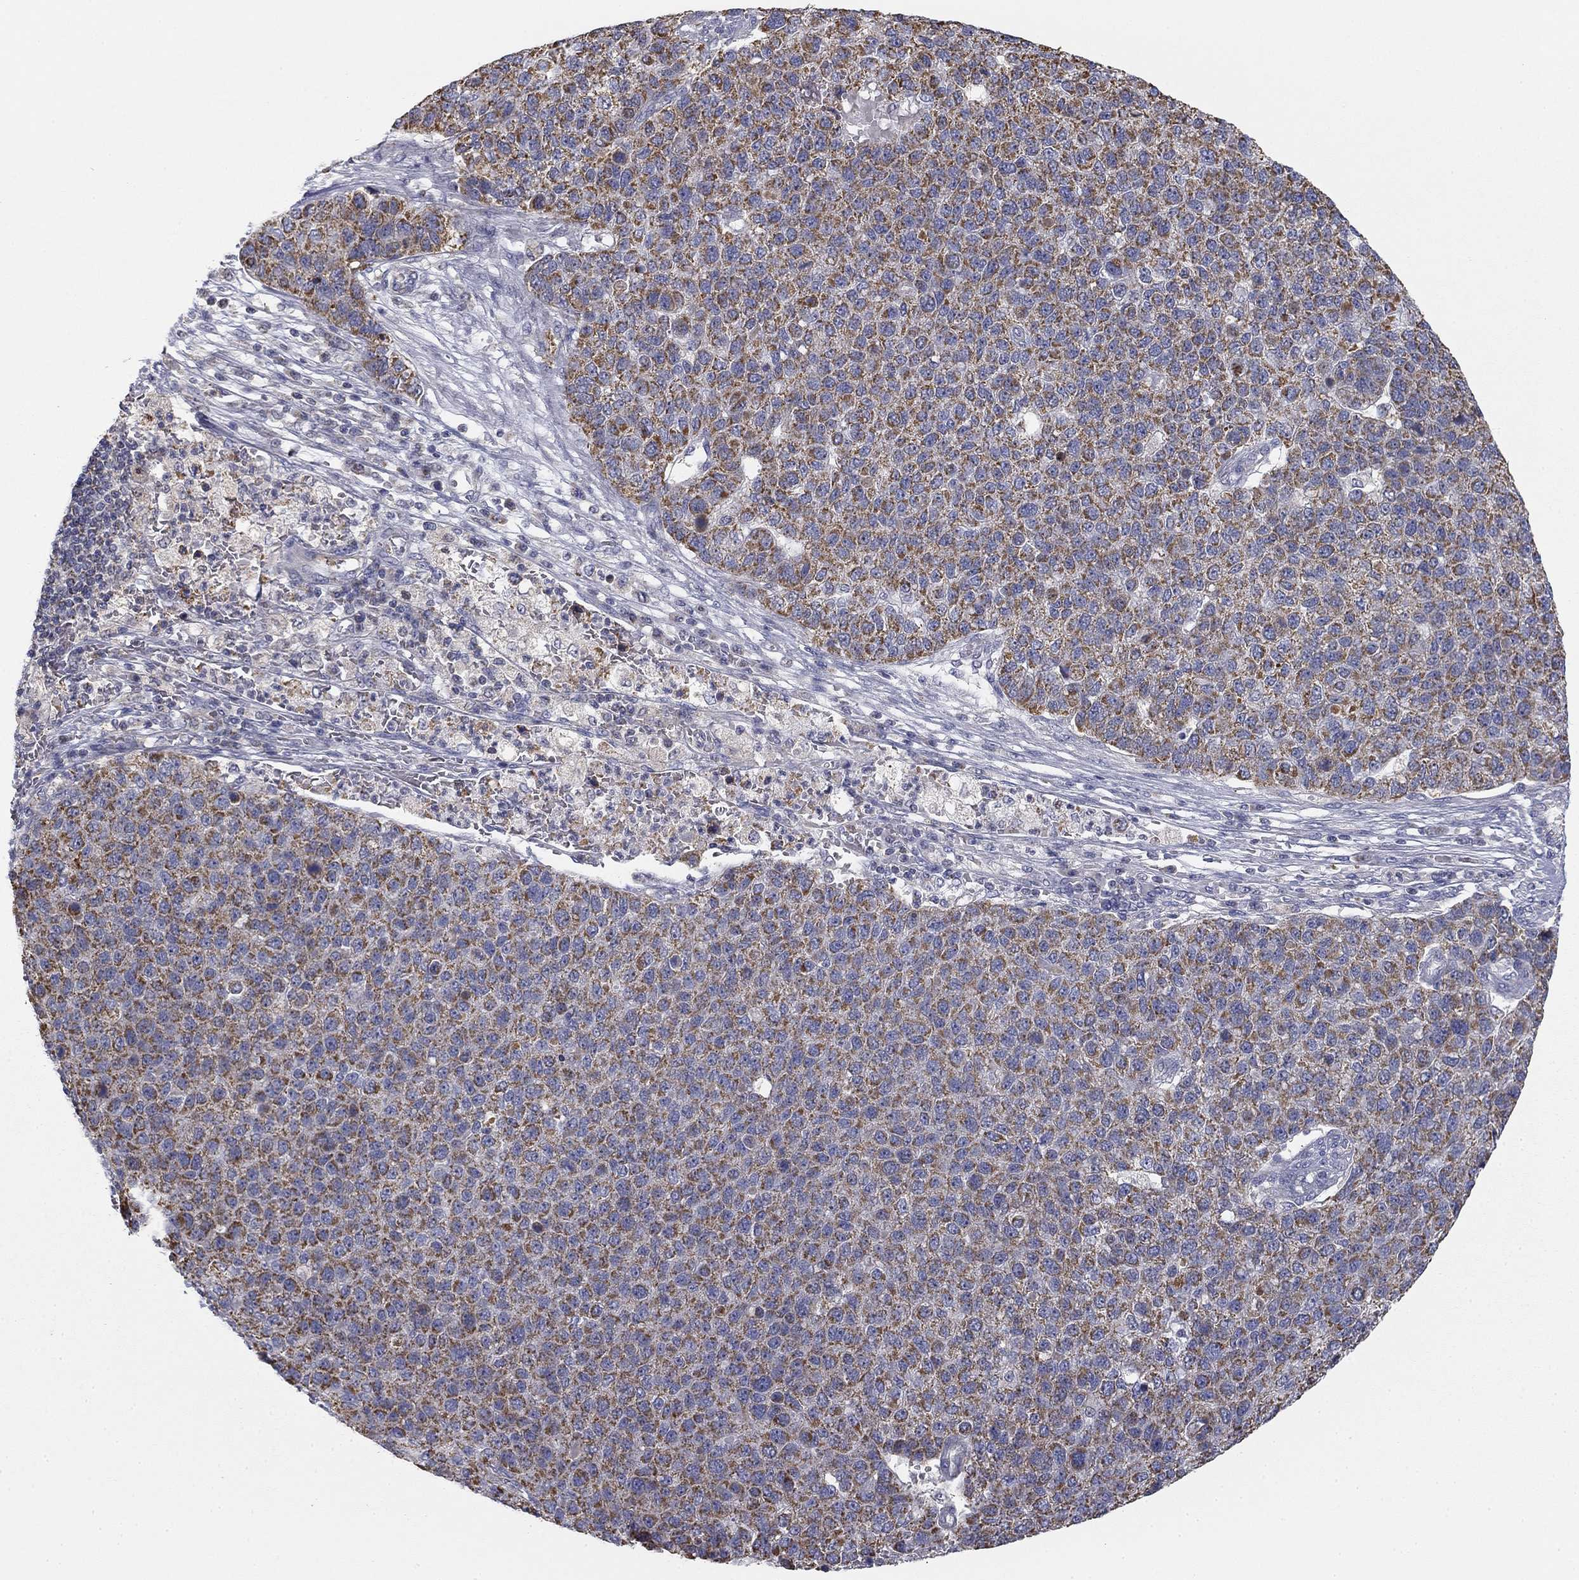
{"staining": {"intensity": "moderate", "quantity": "25%-75%", "location": "cytoplasmic/membranous"}, "tissue": "pancreatic cancer", "cell_type": "Tumor cells", "image_type": "cancer", "snomed": [{"axis": "morphology", "description": "Adenocarcinoma, NOS"}, {"axis": "topography", "description": "Pancreas"}], "caption": "Immunohistochemistry (DAB (3,3'-diaminobenzidine)) staining of adenocarcinoma (pancreatic) demonstrates moderate cytoplasmic/membranous protein expression in about 25%-75% of tumor cells.", "gene": "SLC2A9", "patient": {"sex": "female", "age": 61}}